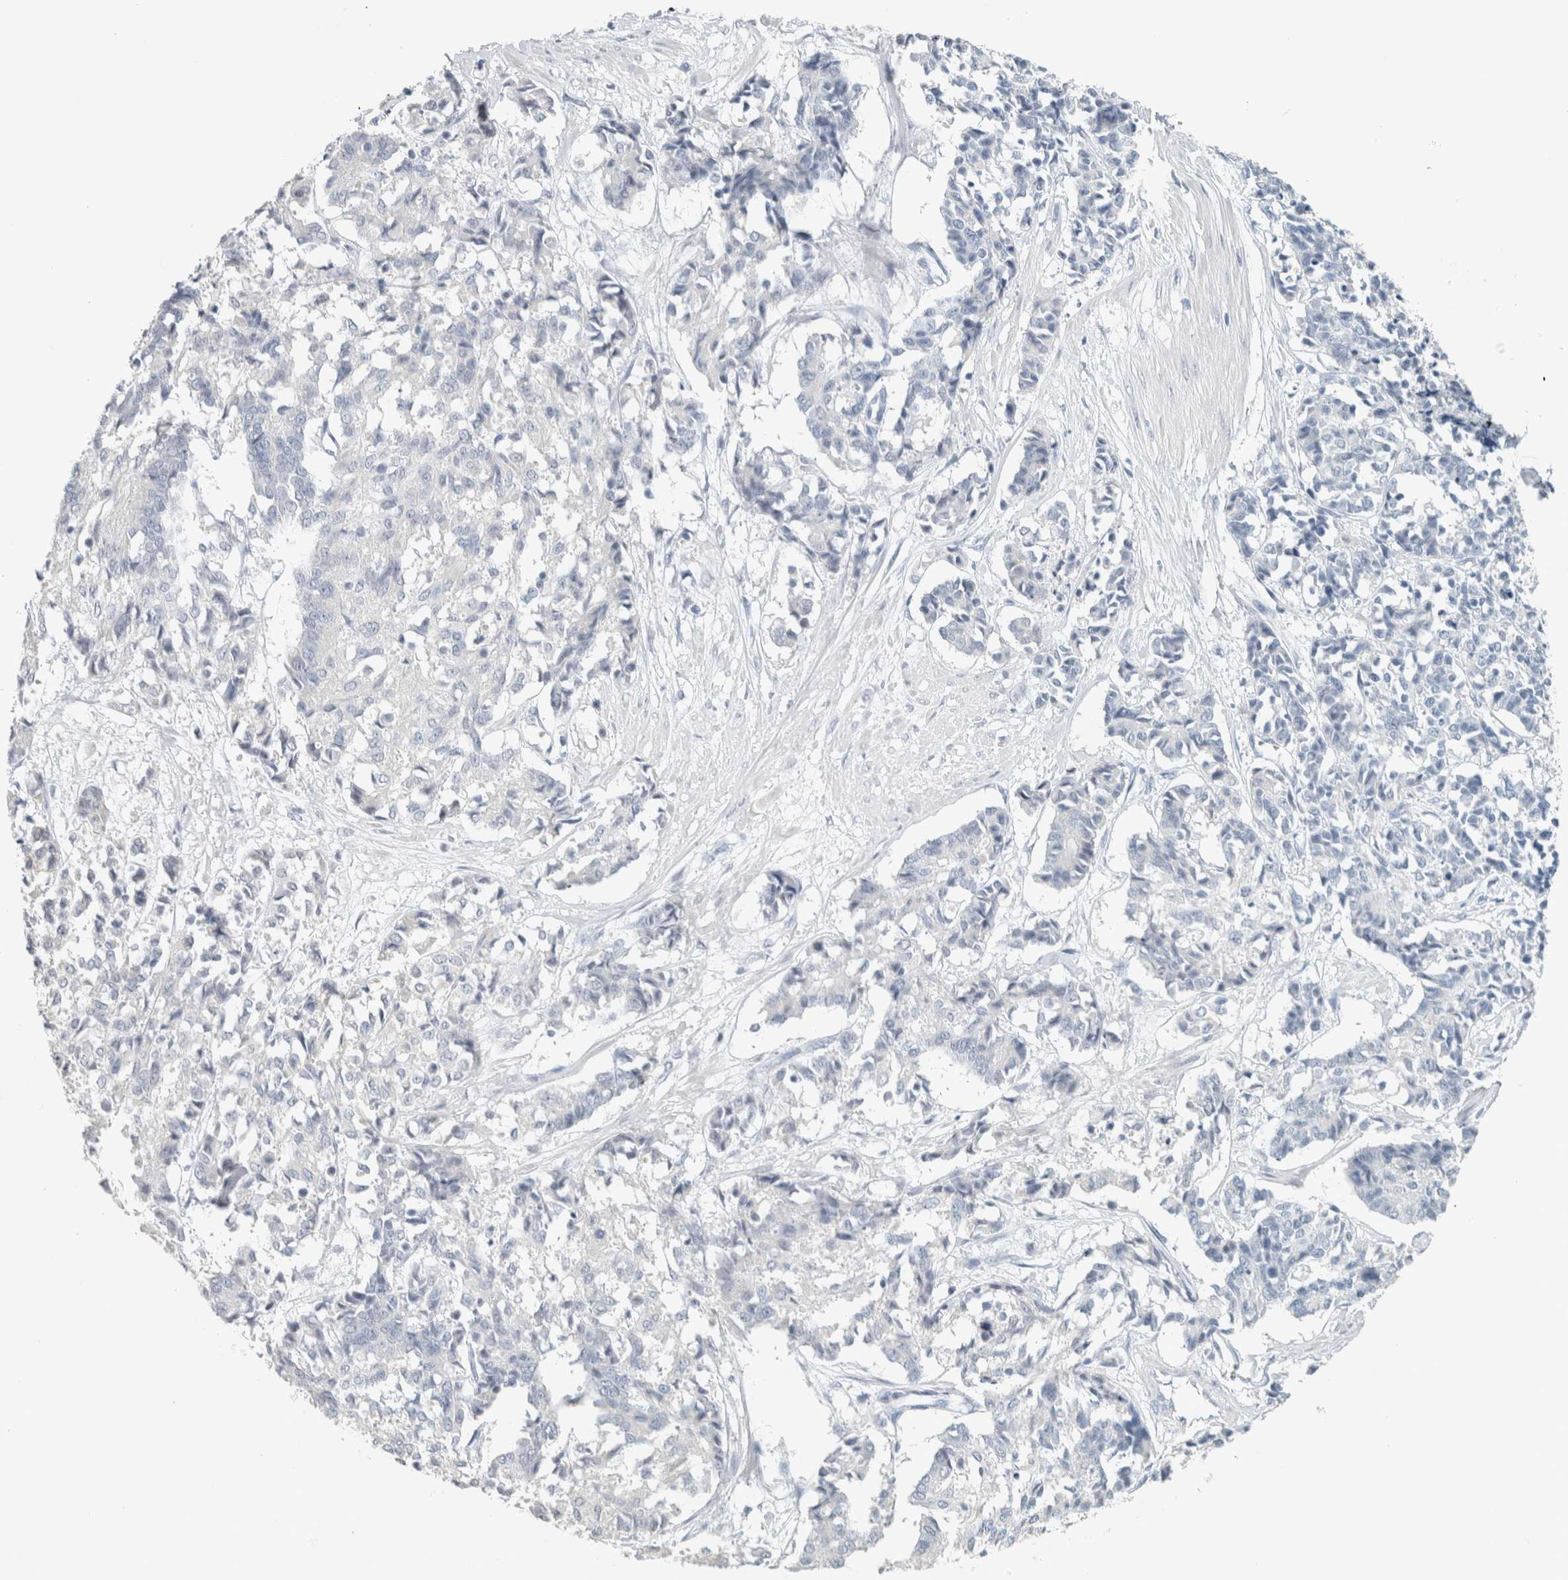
{"staining": {"intensity": "negative", "quantity": "none", "location": "none"}, "tissue": "cervical cancer", "cell_type": "Tumor cells", "image_type": "cancer", "snomed": [{"axis": "morphology", "description": "Squamous cell carcinoma, NOS"}, {"axis": "topography", "description": "Cervix"}], "caption": "There is no significant expression in tumor cells of cervical squamous cell carcinoma. (Immunohistochemistry (ihc), brightfield microscopy, high magnification).", "gene": "CRAT", "patient": {"sex": "female", "age": 35}}